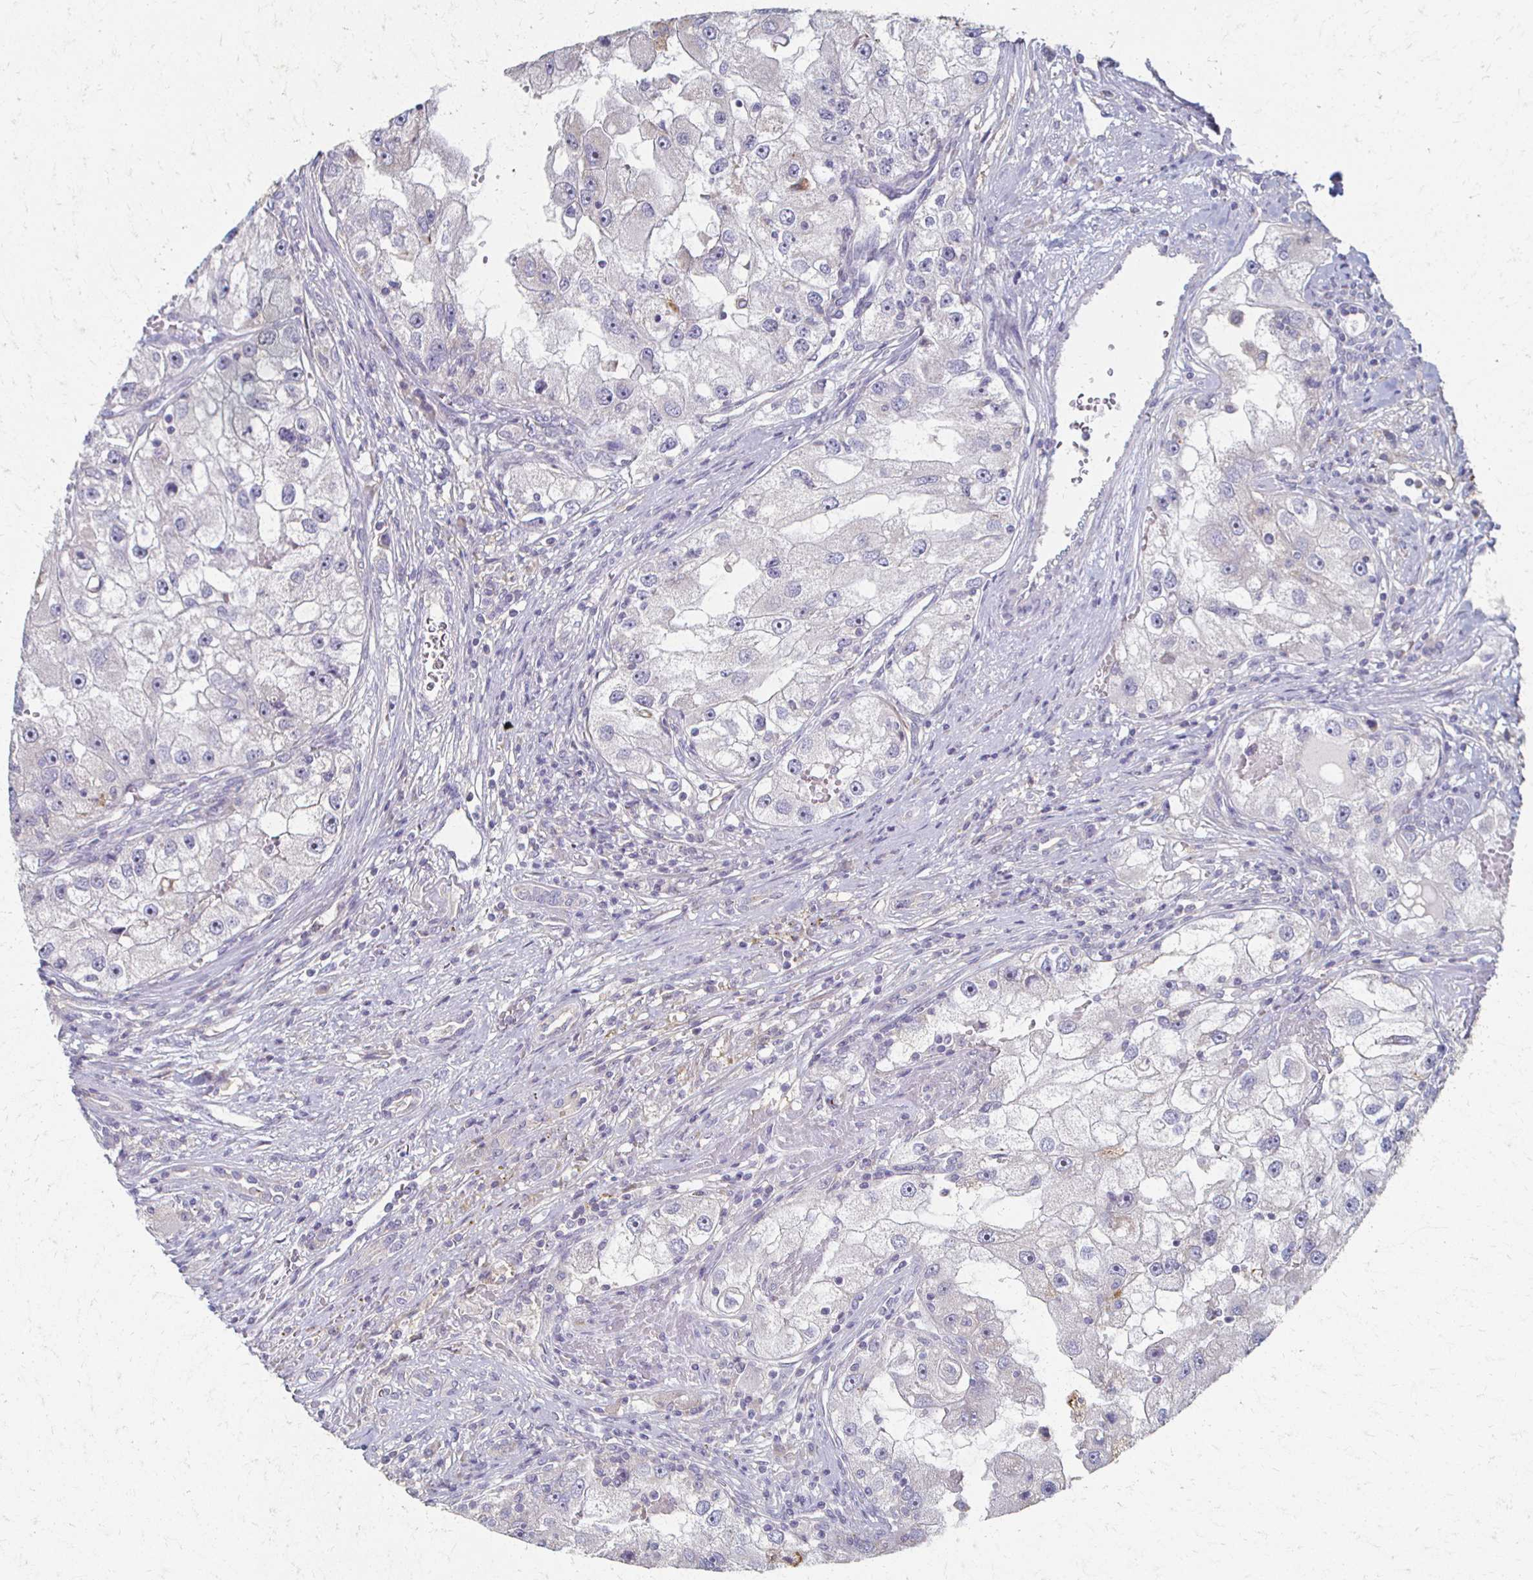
{"staining": {"intensity": "negative", "quantity": "none", "location": "none"}, "tissue": "renal cancer", "cell_type": "Tumor cells", "image_type": "cancer", "snomed": [{"axis": "morphology", "description": "Adenocarcinoma, NOS"}, {"axis": "topography", "description": "Kidney"}], "caption": "Renal adenocarcinoma was stained to show a protein in brown. There is no significant positivity in tumor cells.", "gene": "CX3CR1", "patient": {"sex": "male", "age": 63}}